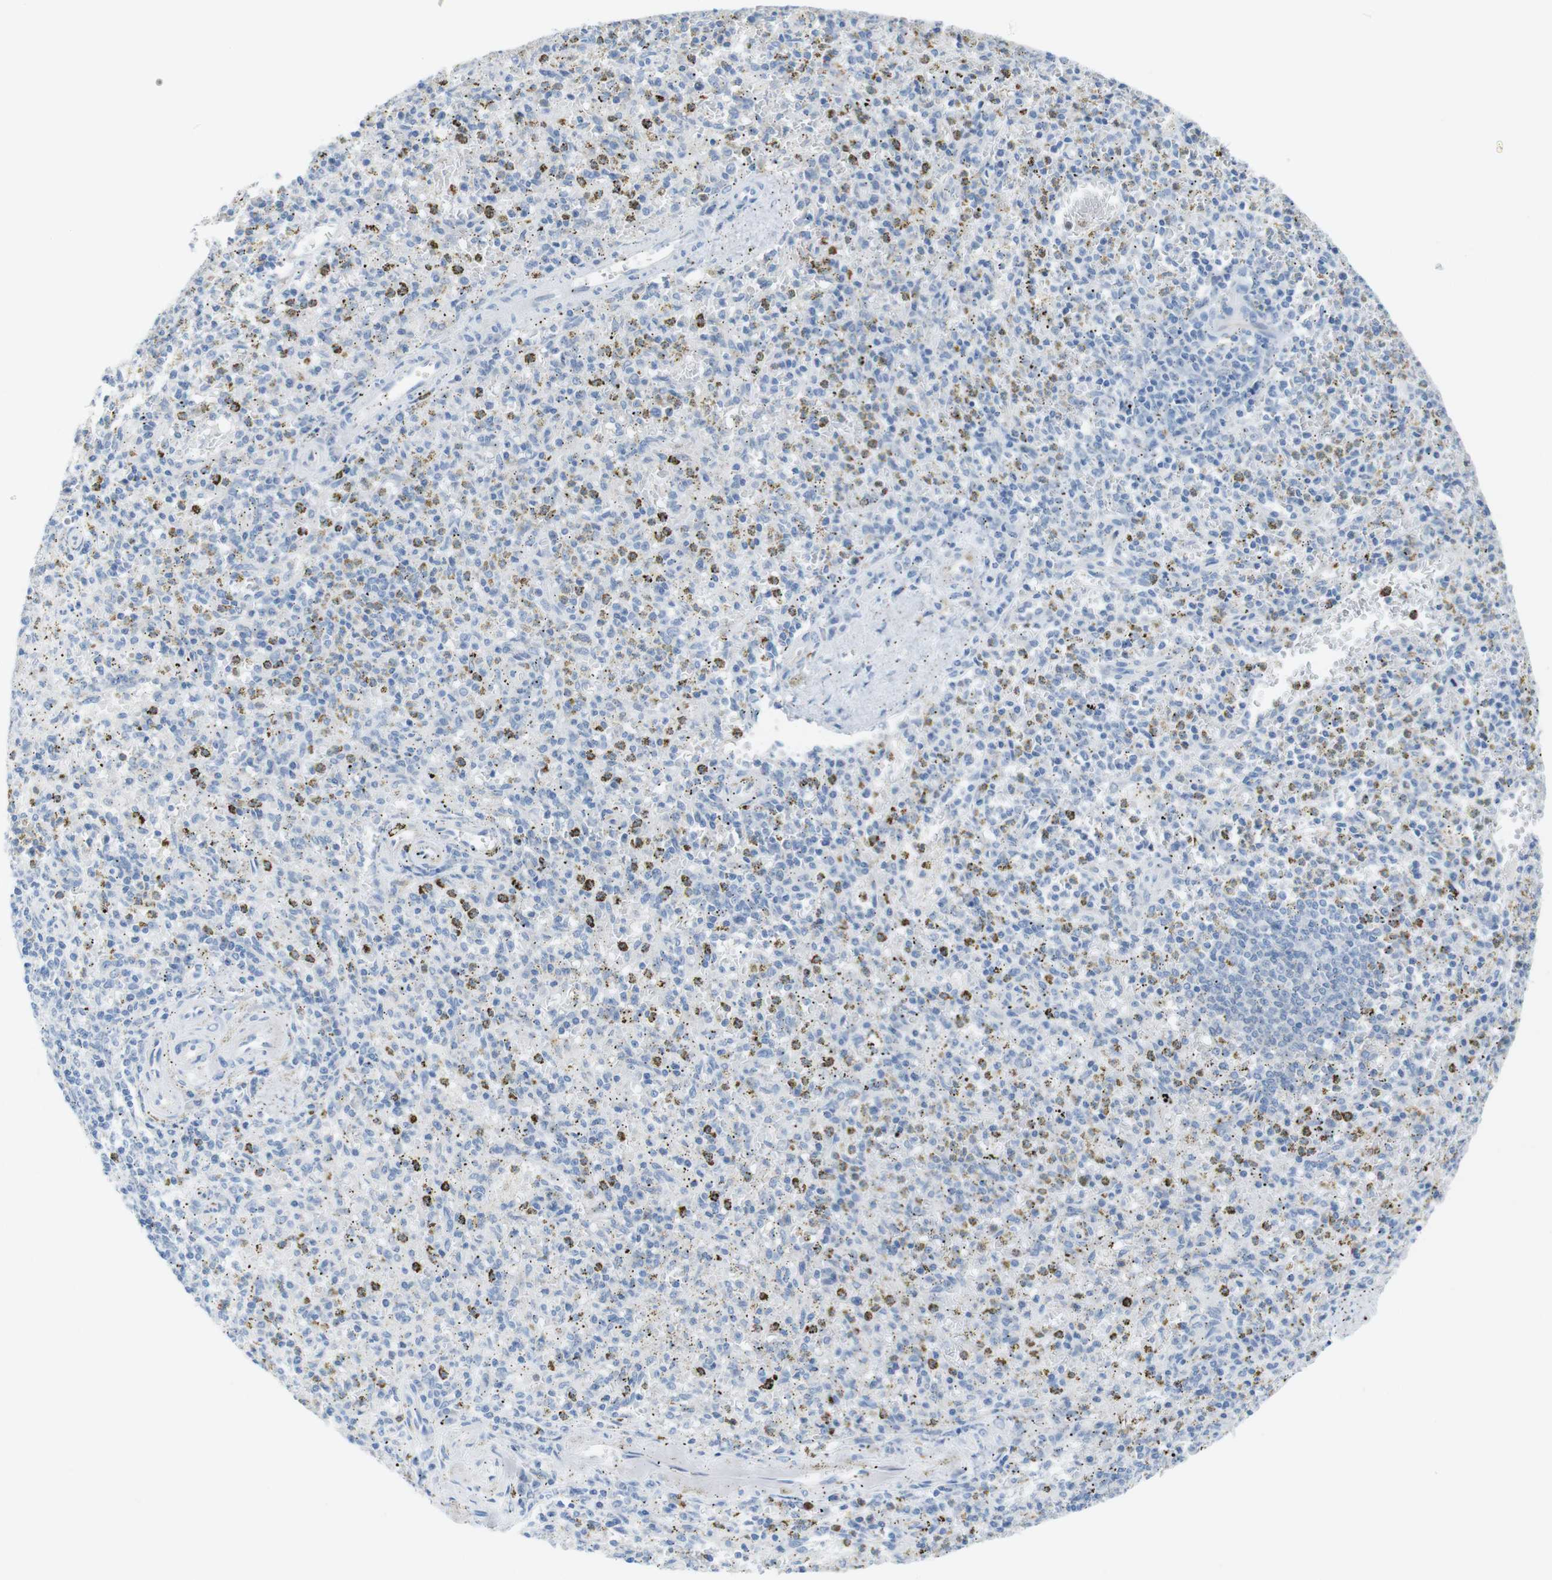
{"staining": {"intensity": "negative", "quantity": "none", "location": "none"}, "tissue": "spleen", "cell_type": "Cells in red pulp", "image_type": "normal", "snomed": [{"axis": "morphology", "description": "Normal tissue, NOS"}, {"axis": "topography", "description": "Spleen"}], "caption": "Immunohistochemical staining of unremarkable spleen exhibits no significant expression in cells in red pulp.", "gene": "OPN1SW", "patient": {"sex": "male", "age": 72}}